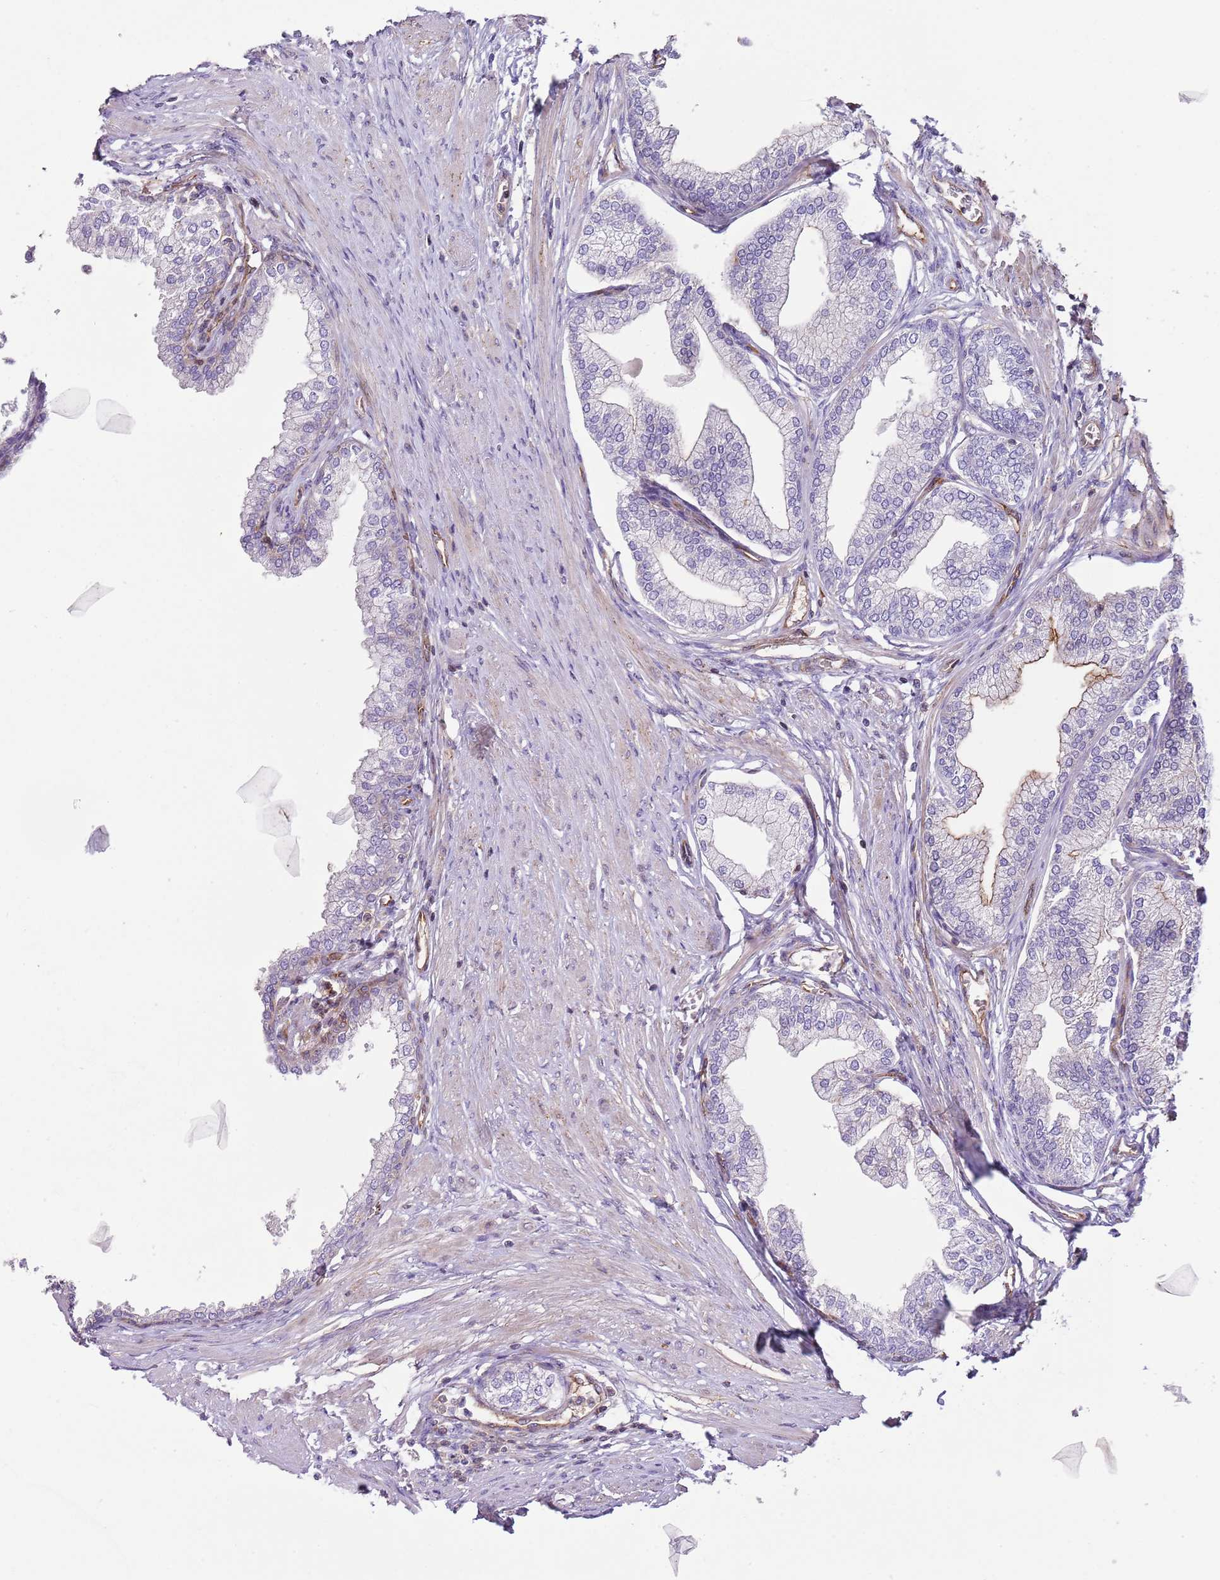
{"staining": {"intensity": "negative", "quantity": "none", "location": "none"}, "tissue": "prostate", "cell_type": "Glandular cells", "image_type": "normal", "snomed": [{"axis": "morphology", "description": "Normal tissue, NOS"}, {"axis": "morphology", "description": "Urothelial carcinoma, Low grade"}, {"axis": "topography", "description": "Urinary bladder"}, {"axis": "topography", "description": "Prostate"}], "caption": "This is an IHC image of benign prostate. There is no expression in glandular cells.", "gene": "GNAI1", "patient": {"sex": "male", "age": 60}}